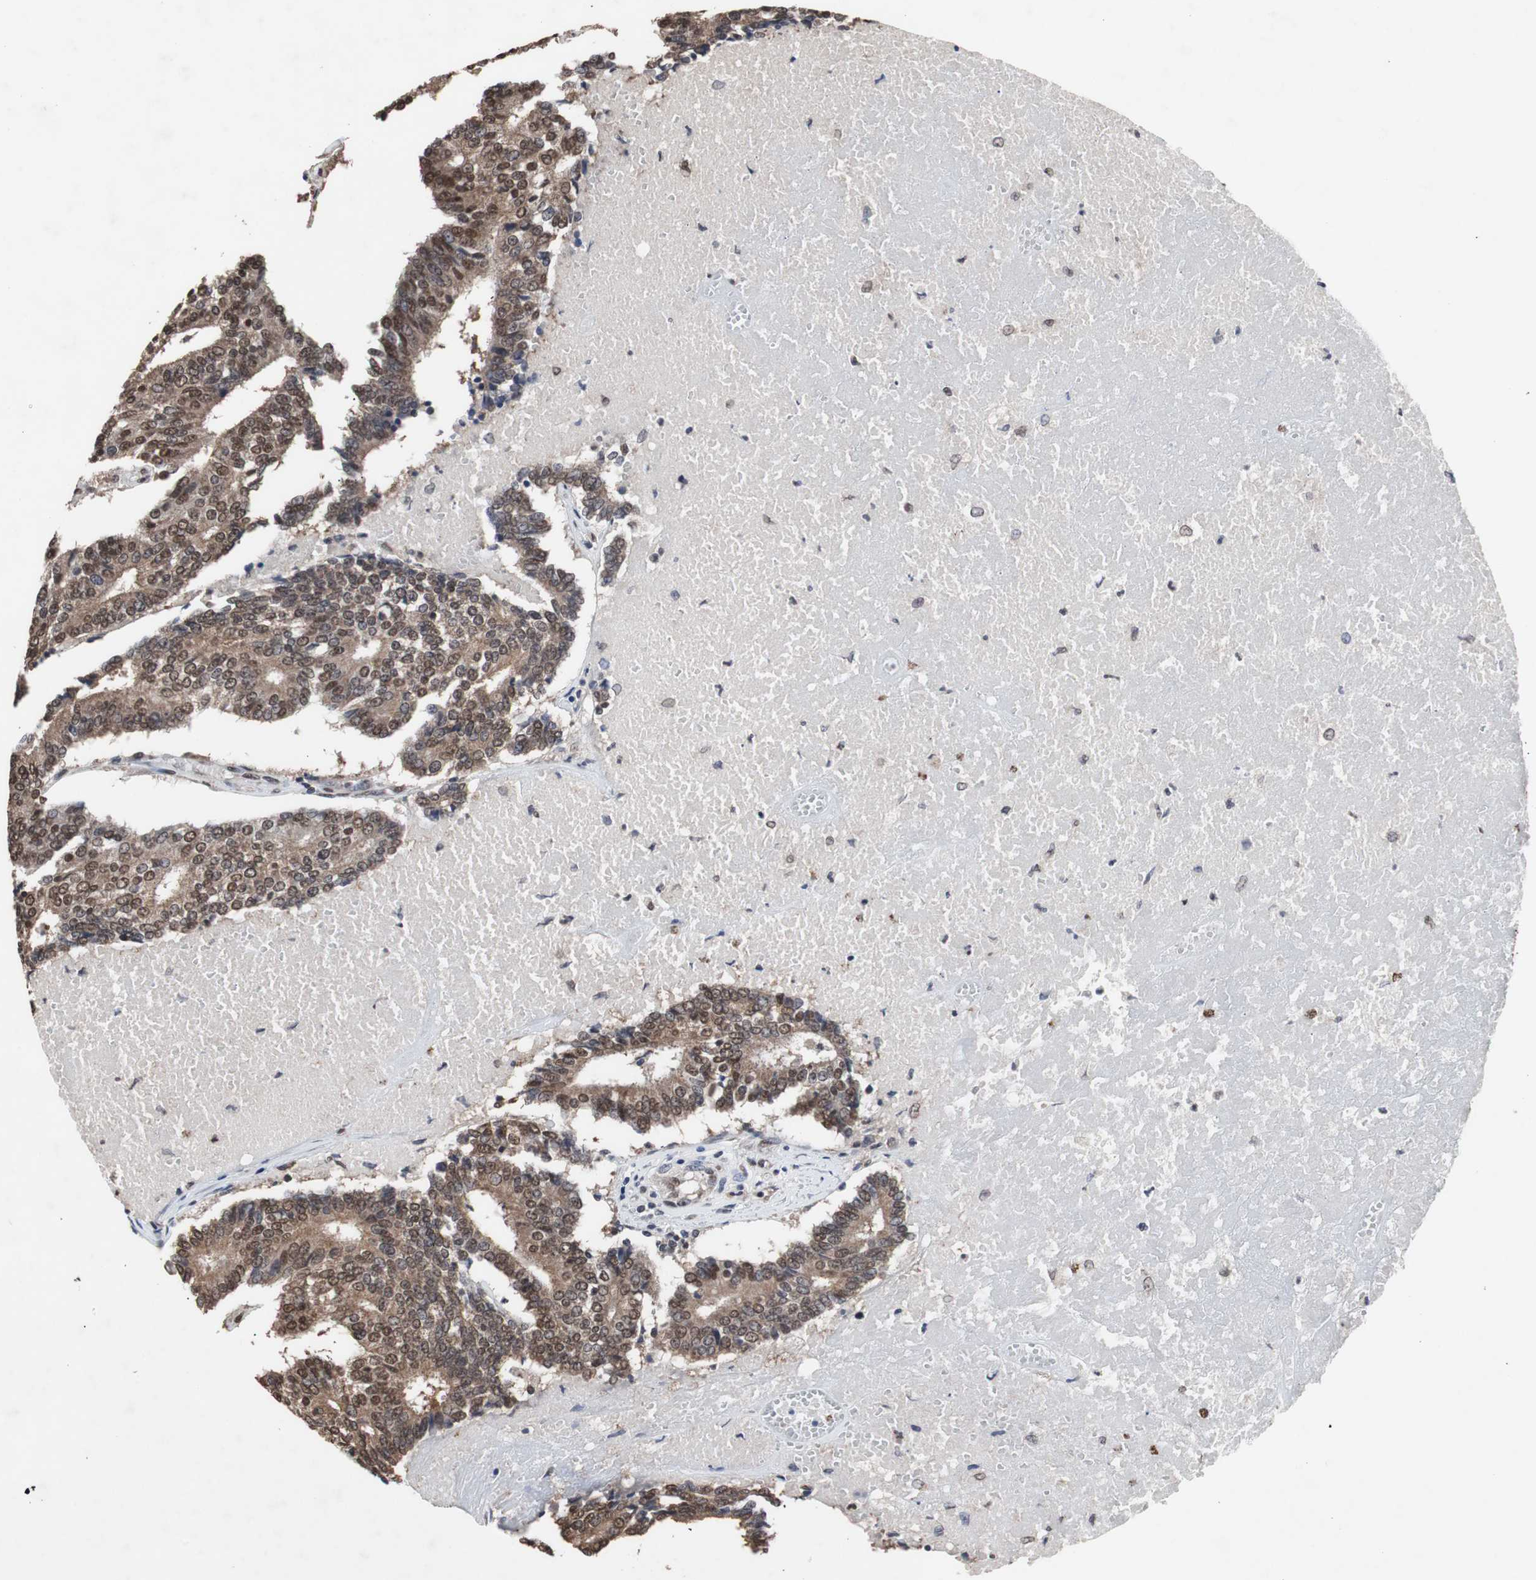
{"staining": {"intensity": "moderate", "quantity": ">75%", "location": "cytoplasmic/membranous,nuclear"}, "tissue": "prostate cancer", "cell_type": "Tumor cells", "image_type": "cancer", "snomed": [{"axis": "morphology", "description": "Adenocarcinoma, High grade"}, {"axis": "topography", "description": "Prostate"}], "caption": "Prostate adenocarcinoma (high-grade) stained with DAB immunohistochemistry exhibits medium levels of moderate cytoplasmic/membranous and nuclear positivity in approximately >75% of tumor cells. The protein of interest is shown in brown color, while the nuclei are stained blue.", "gene": "MED27", "patient": {"sex": "male", "age": 55}}